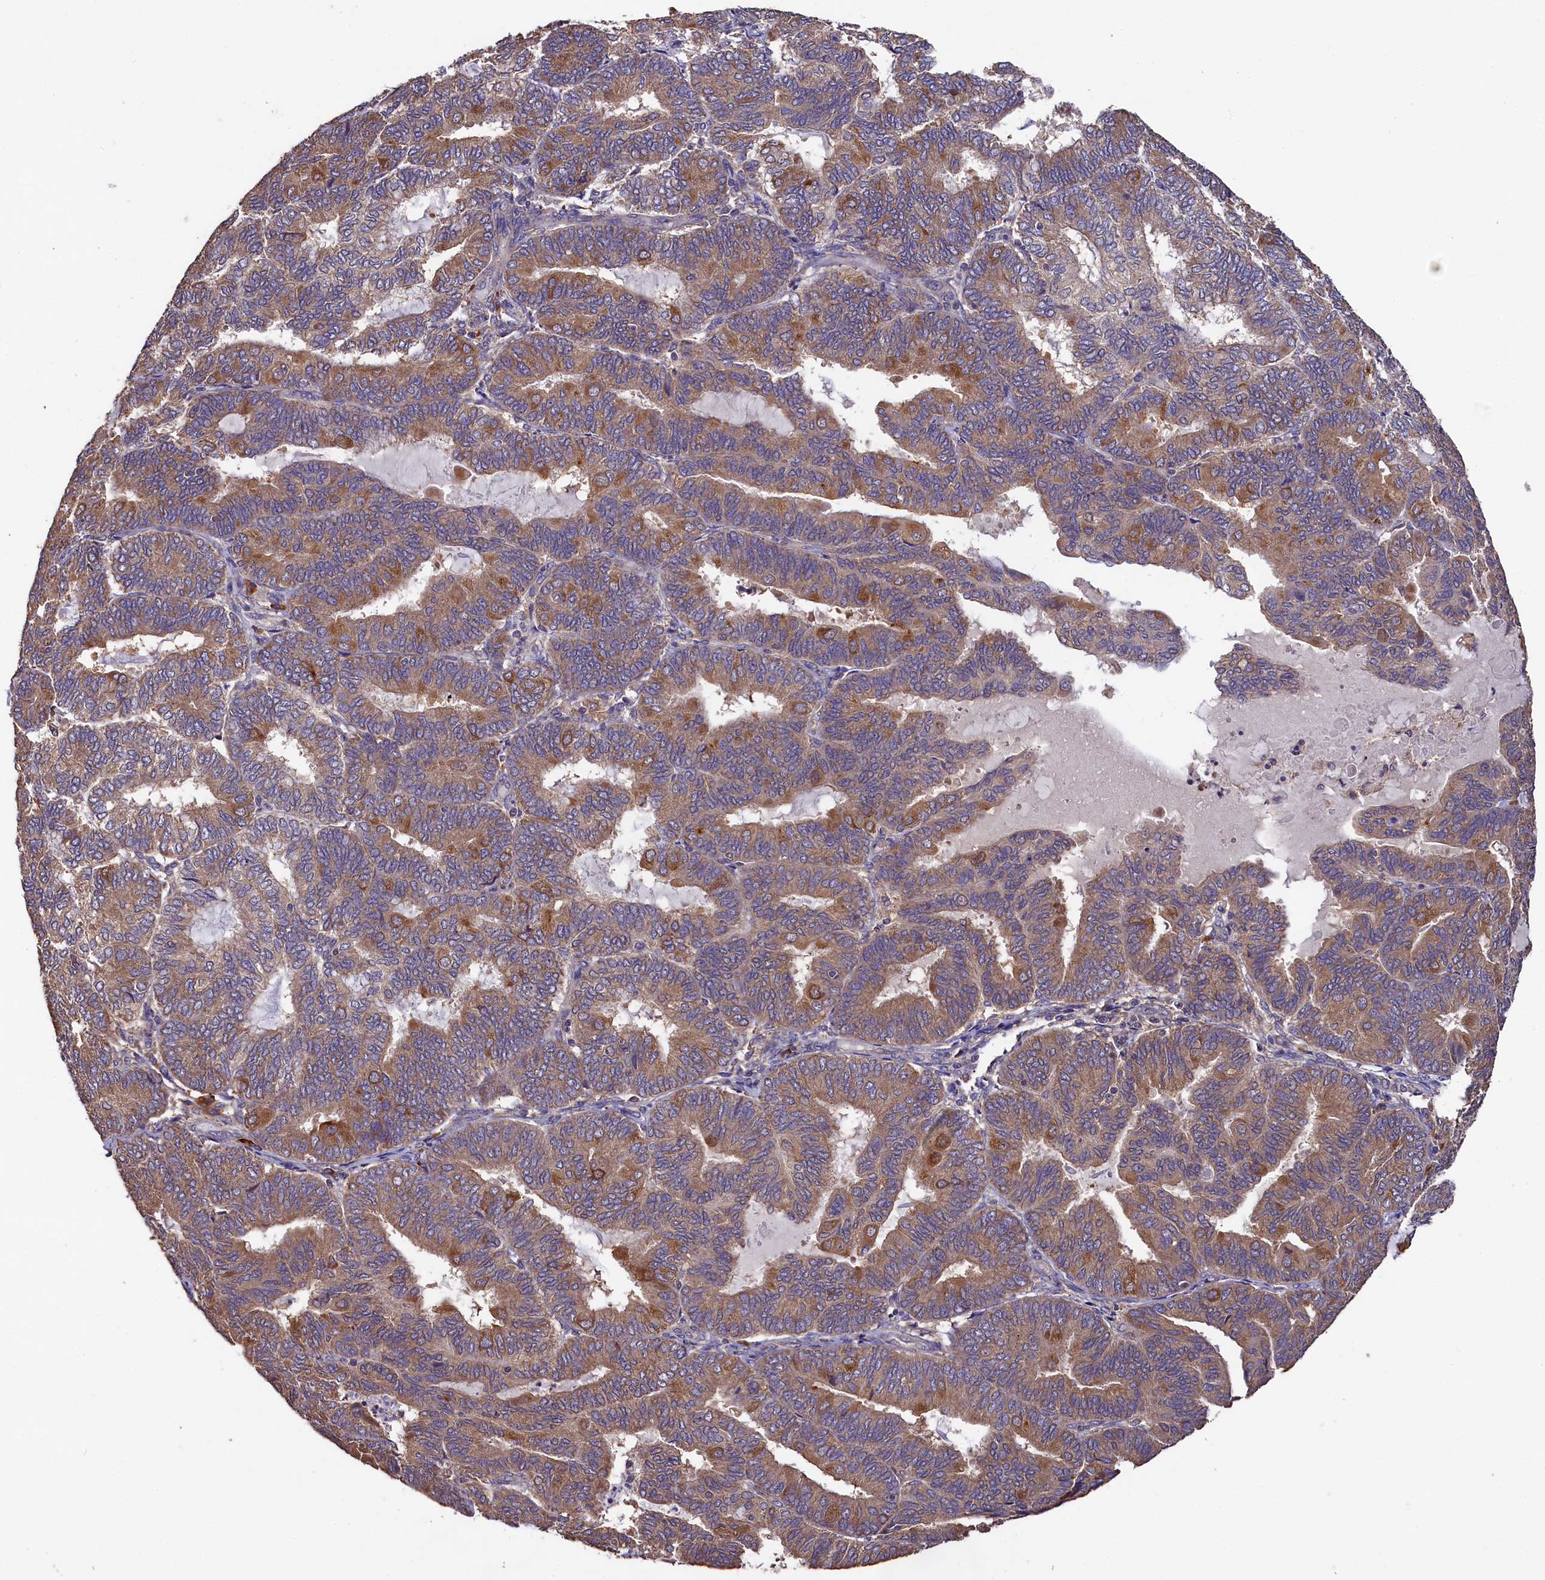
{"staining": {"intensity": "moderate", "quantity": ">75%", "location": "cytoplasmic/membranous"}, "tissue": "endometrial cancer", "cell_type": "Tumor cells", "image_type": "cancer", "snomed": [{"axis": "morphology", "description": "Adenocarcinoma, NOS"}, {"axis": "topography", "description": "Endometrium"}], "caption": "A brown stain highlights moderate cytoplasmic/membranous expression of a protein in human endometrial cancer (adenocarcinoma) tumor cells.", "gene": "ENKD1", "patient": {"sex": "female", "age": 81}}